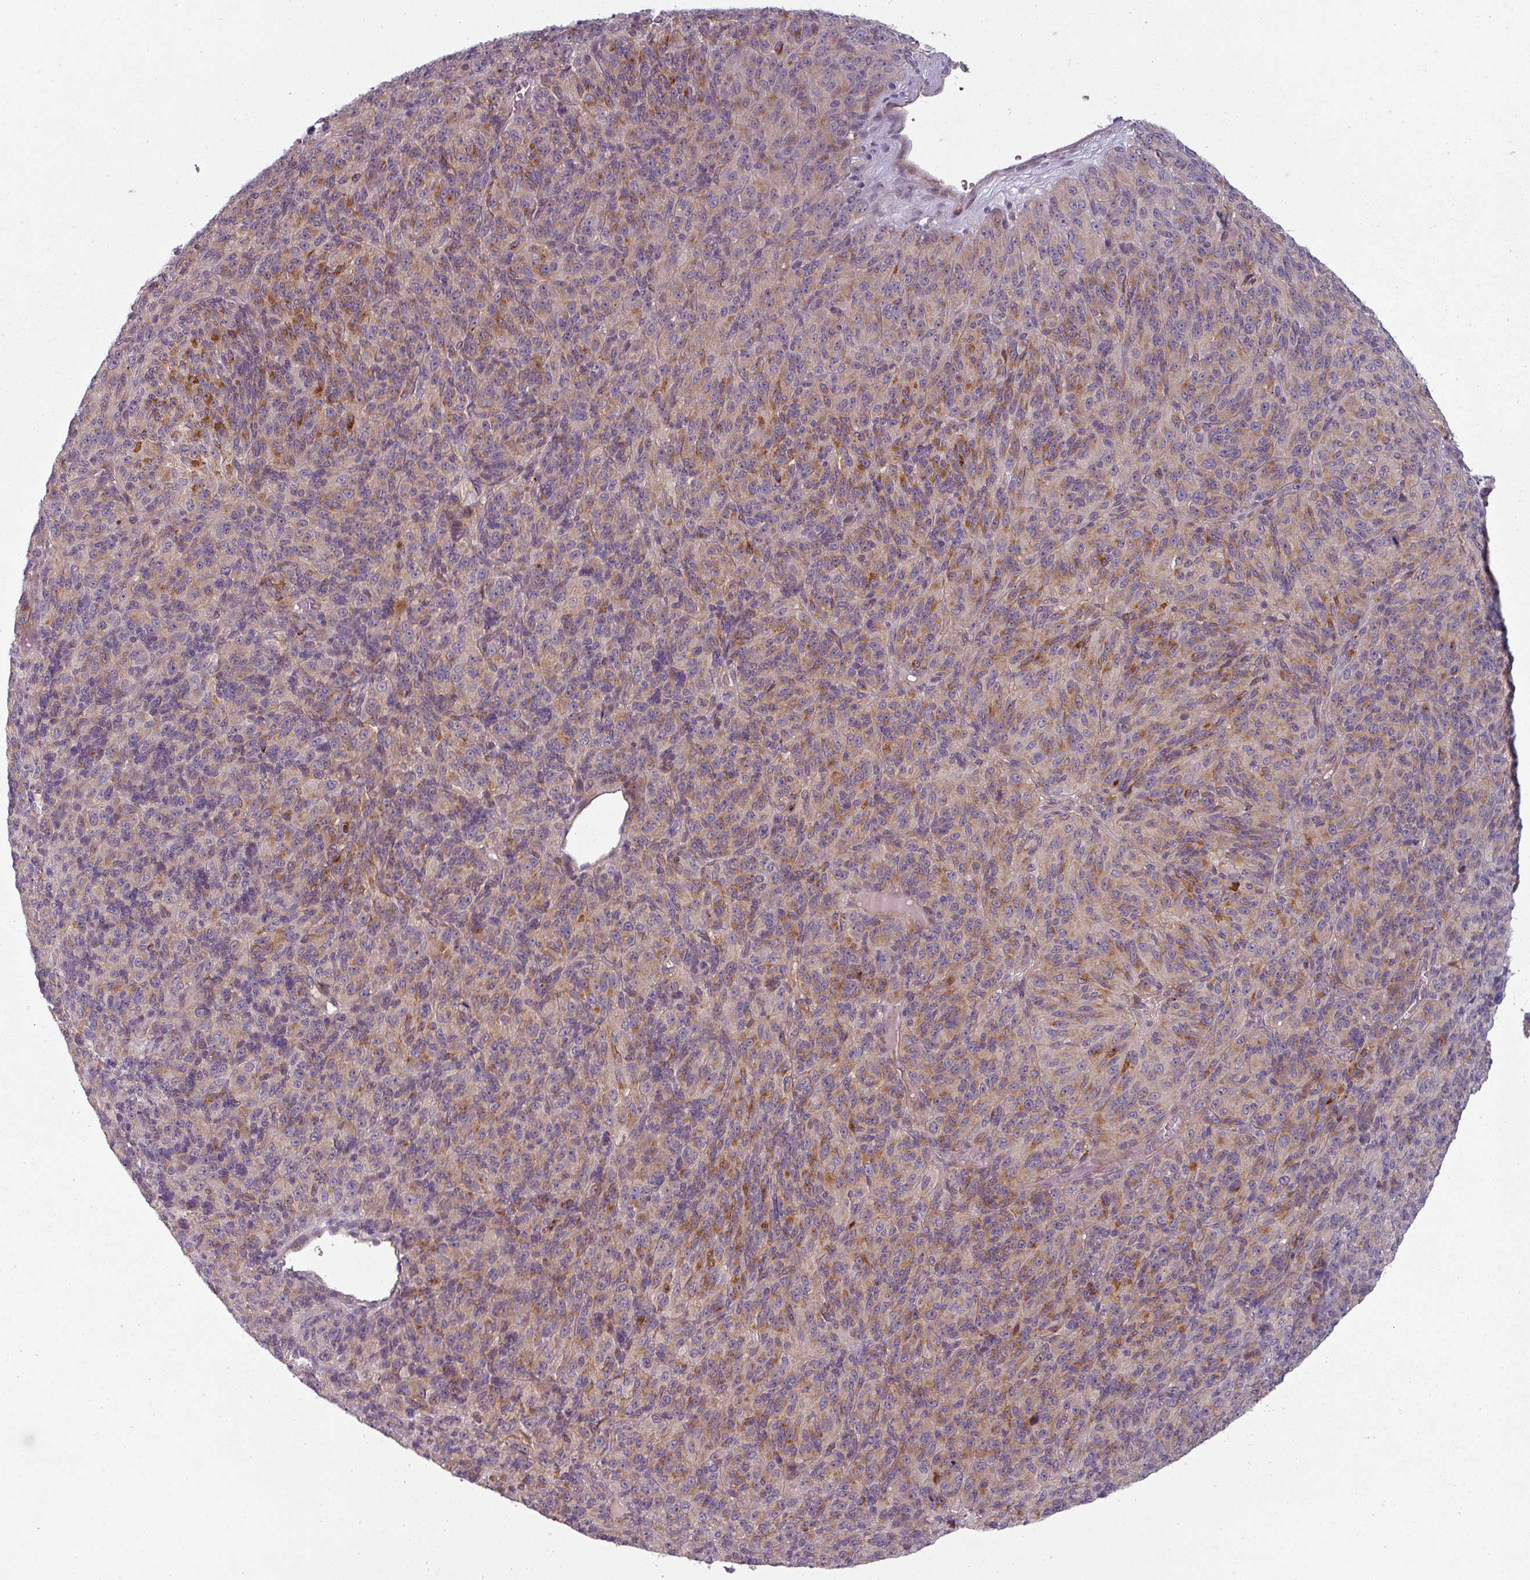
{"staining": {"intensity": "moderate", "quantity": "25%-75%", "location": "cytoplasmic/membranous"}, "tissue": "melanoma", "cell_type": "Tumor cells", "image_type": "cancer", "snomed": [{"axis": "morphology", "description": "Malignant melanoma, Metastatic site"}, {"axis": "topography", "description": "Brain"}], "caption": "There is medium levels of moderate cytoplasmic/membranous positivity in tumor cells of melanoma, as demonstrated by immunohistochemical staining (brown color).", "gene": "SLC16A9", "patient": {"sex": "female", "age": 56}}